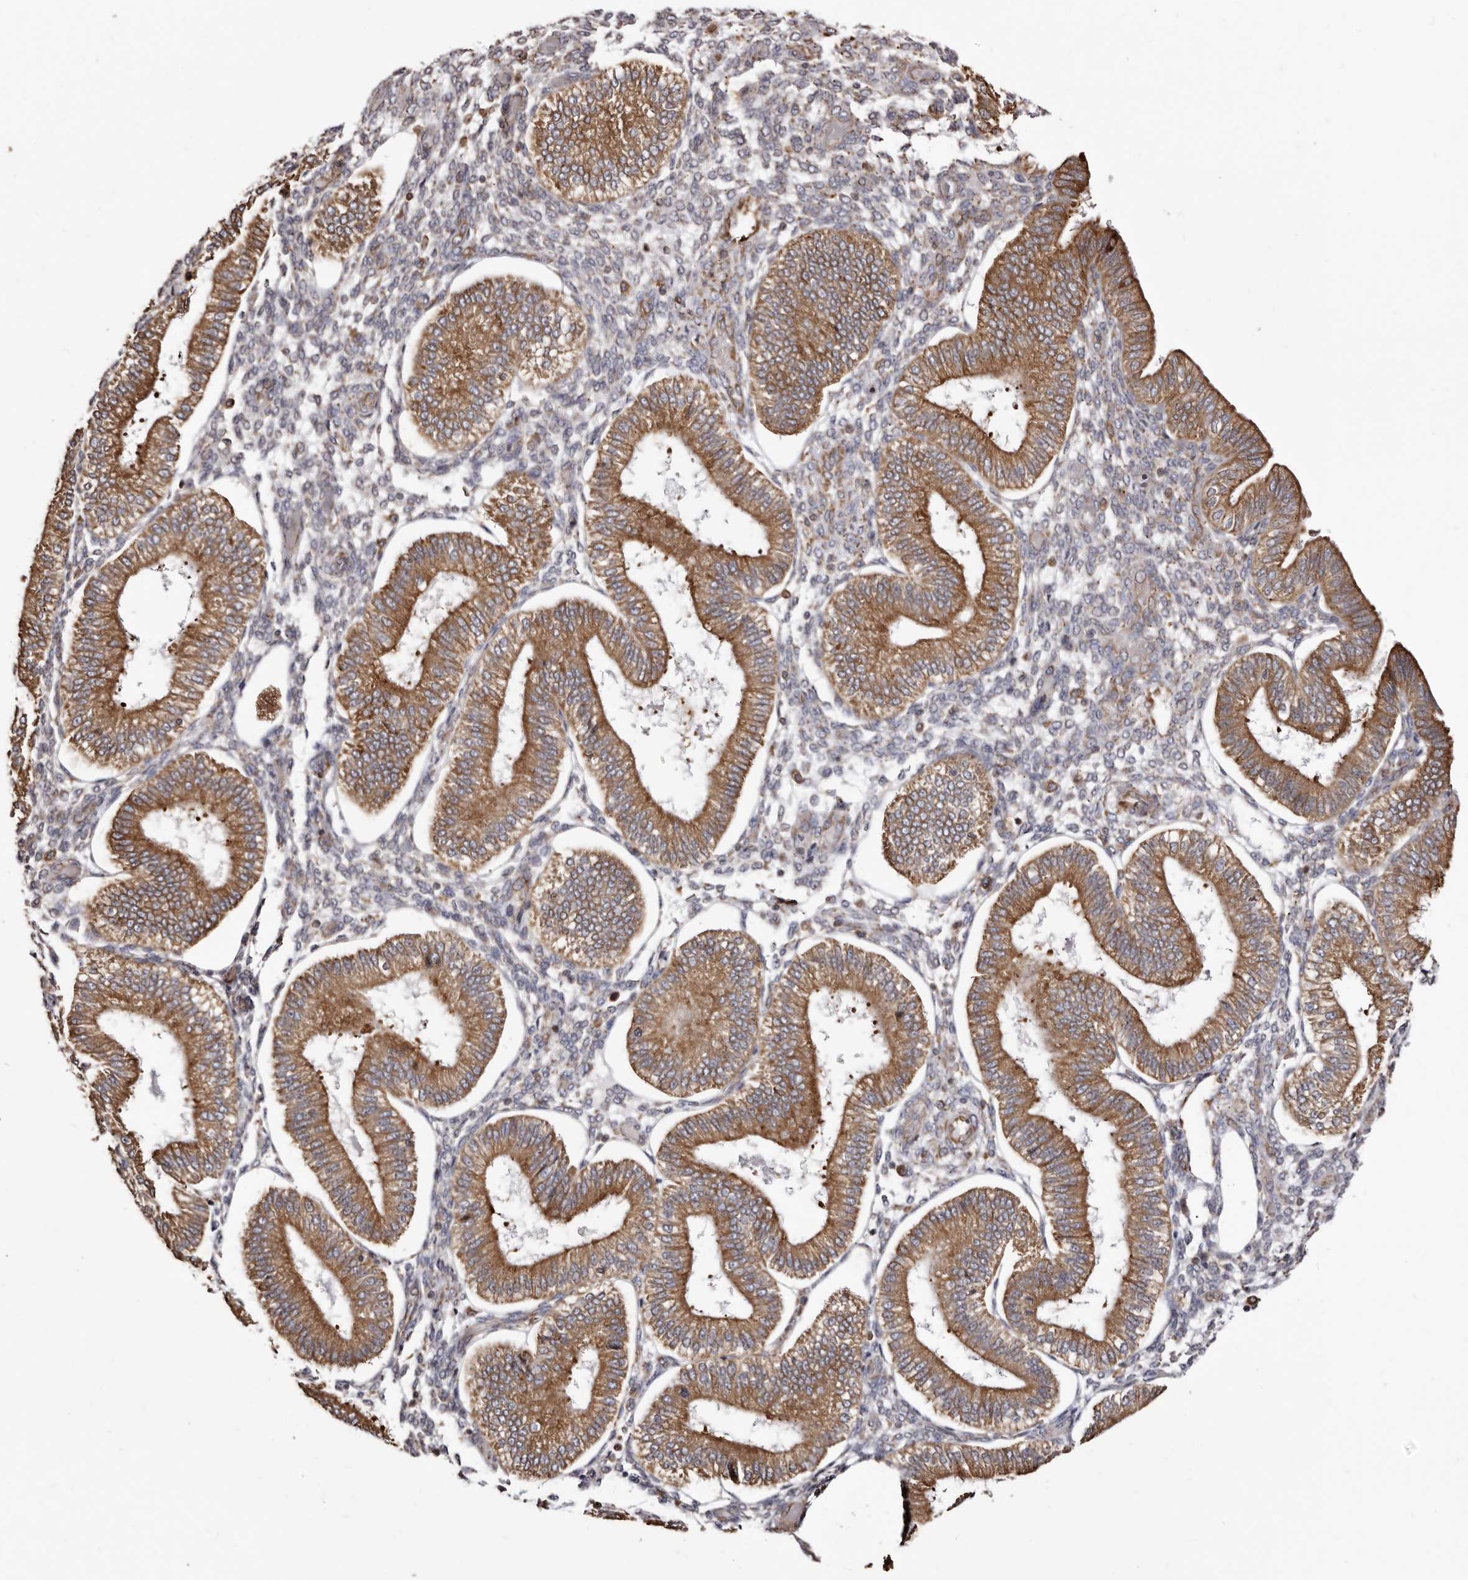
{"staining": {"intensity": "moderate", "quantity": "<25%", "location": "cytoplasmic/membranous"}, "tissue": "endometrium", "cell_type": "Cells in endometrial stroma", "image_type": "normal", "snomed": [{"axis": "morphology", "description": "Normal tissue, NOS"}, {"axis": "topography", "description": "Endometrium"}], "caption": "Protein staining exhibits moderate cytoplasmic/membranous staining in about <25% of cells in endometrial stroma in unremarkable endometrium.", "gene": "ACBD6", "patient": {"sex": "female", "age": 39}}